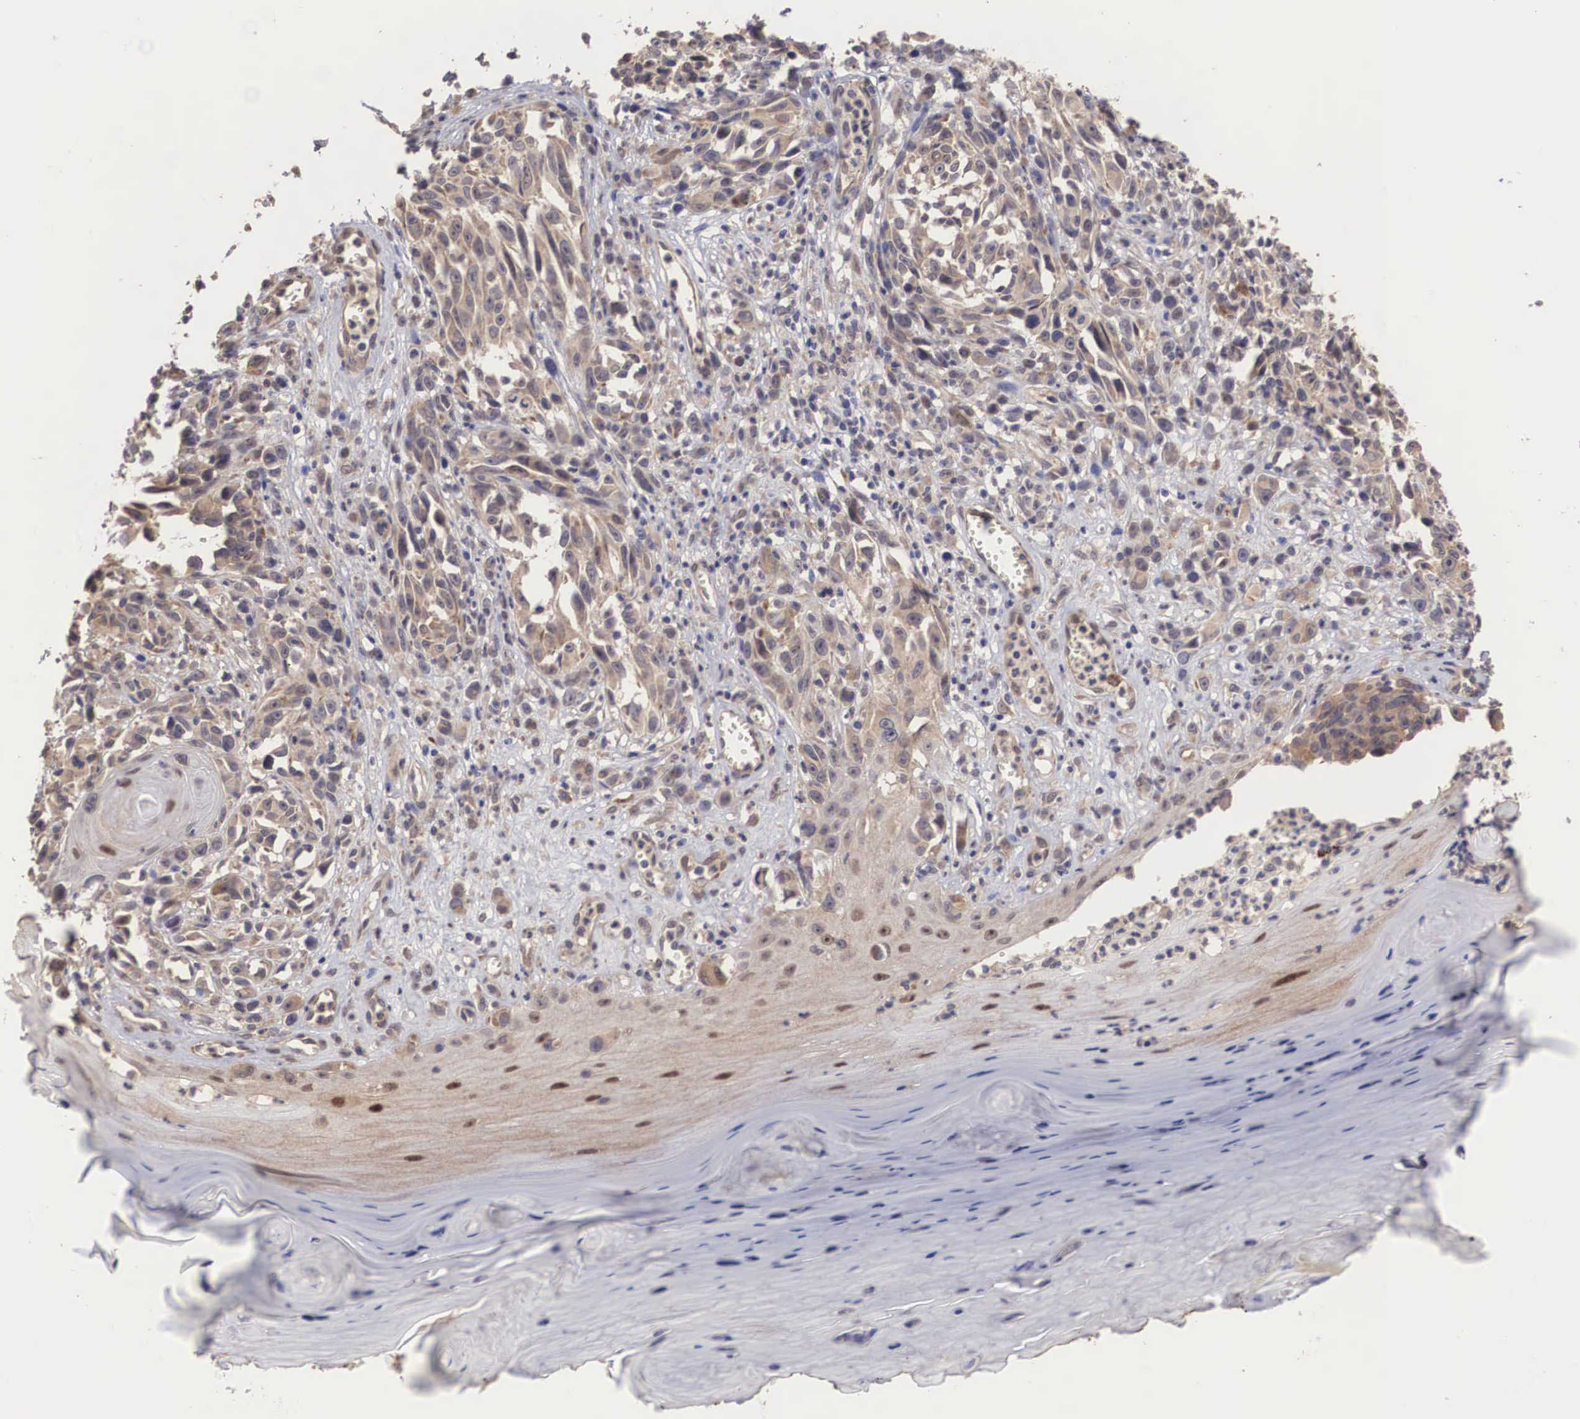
{"staining": {"intensity": "weak", "quantity": ">75%", "location": "cytoplasmic/membranous"}, "tissue": "melanoma", "cell_type": "Tumor cells", "image_type": "cancer", "snomed": [{"axis": "morphology", "description": "Malignant melanoma, NOS"}, {"axis": "topography", "description": "Skin"}], "caption": "A high-resolution micrograph shows IHC staining of melanoma, which displays weak cytoplasmic/membranous positivity in approximately >75% of tumor cells.", "gene": "DNAJB7", "patient": {"sex": "female", "age": 82}}